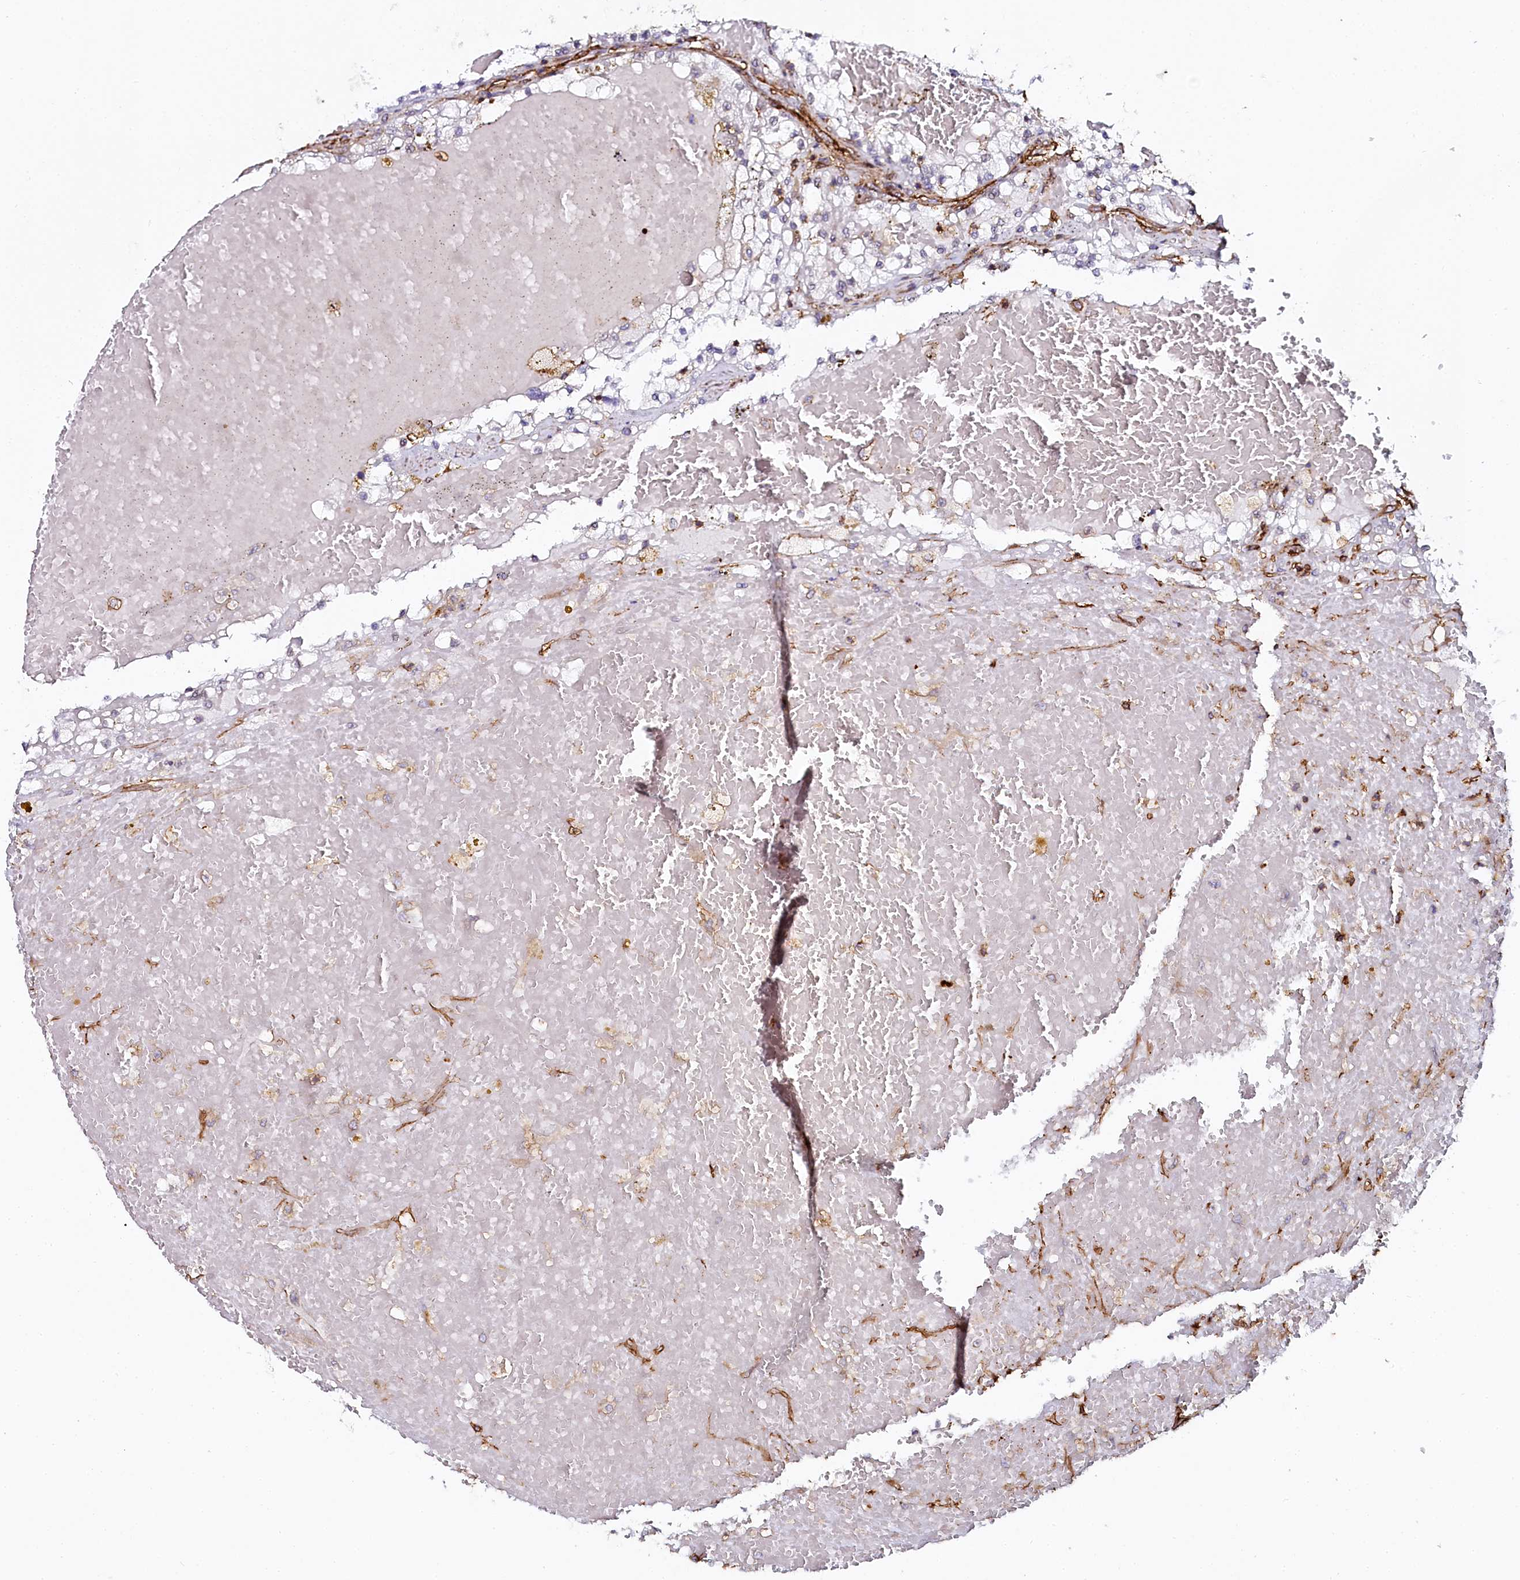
{"staining": {"intensity": "negative", "quantity": "none", "location": "none"}, "tissue": "renal cancer", "cell_type": "Tumor cells", "image_type": "cancer", "snomed": [{"axis": "morphology", "description": "Normal tissue, NOS"}, {"axis": "morphology", "description": "Adenocarcinoma, NOS"}, {"axis": "topography", "description": "Kidney"}], "caption": "Tumor cells are negative for brown protein staining in adenocarcinoma (renal).", "gene": "AAAS", "patient": {"sex": "male", "age": 68}}